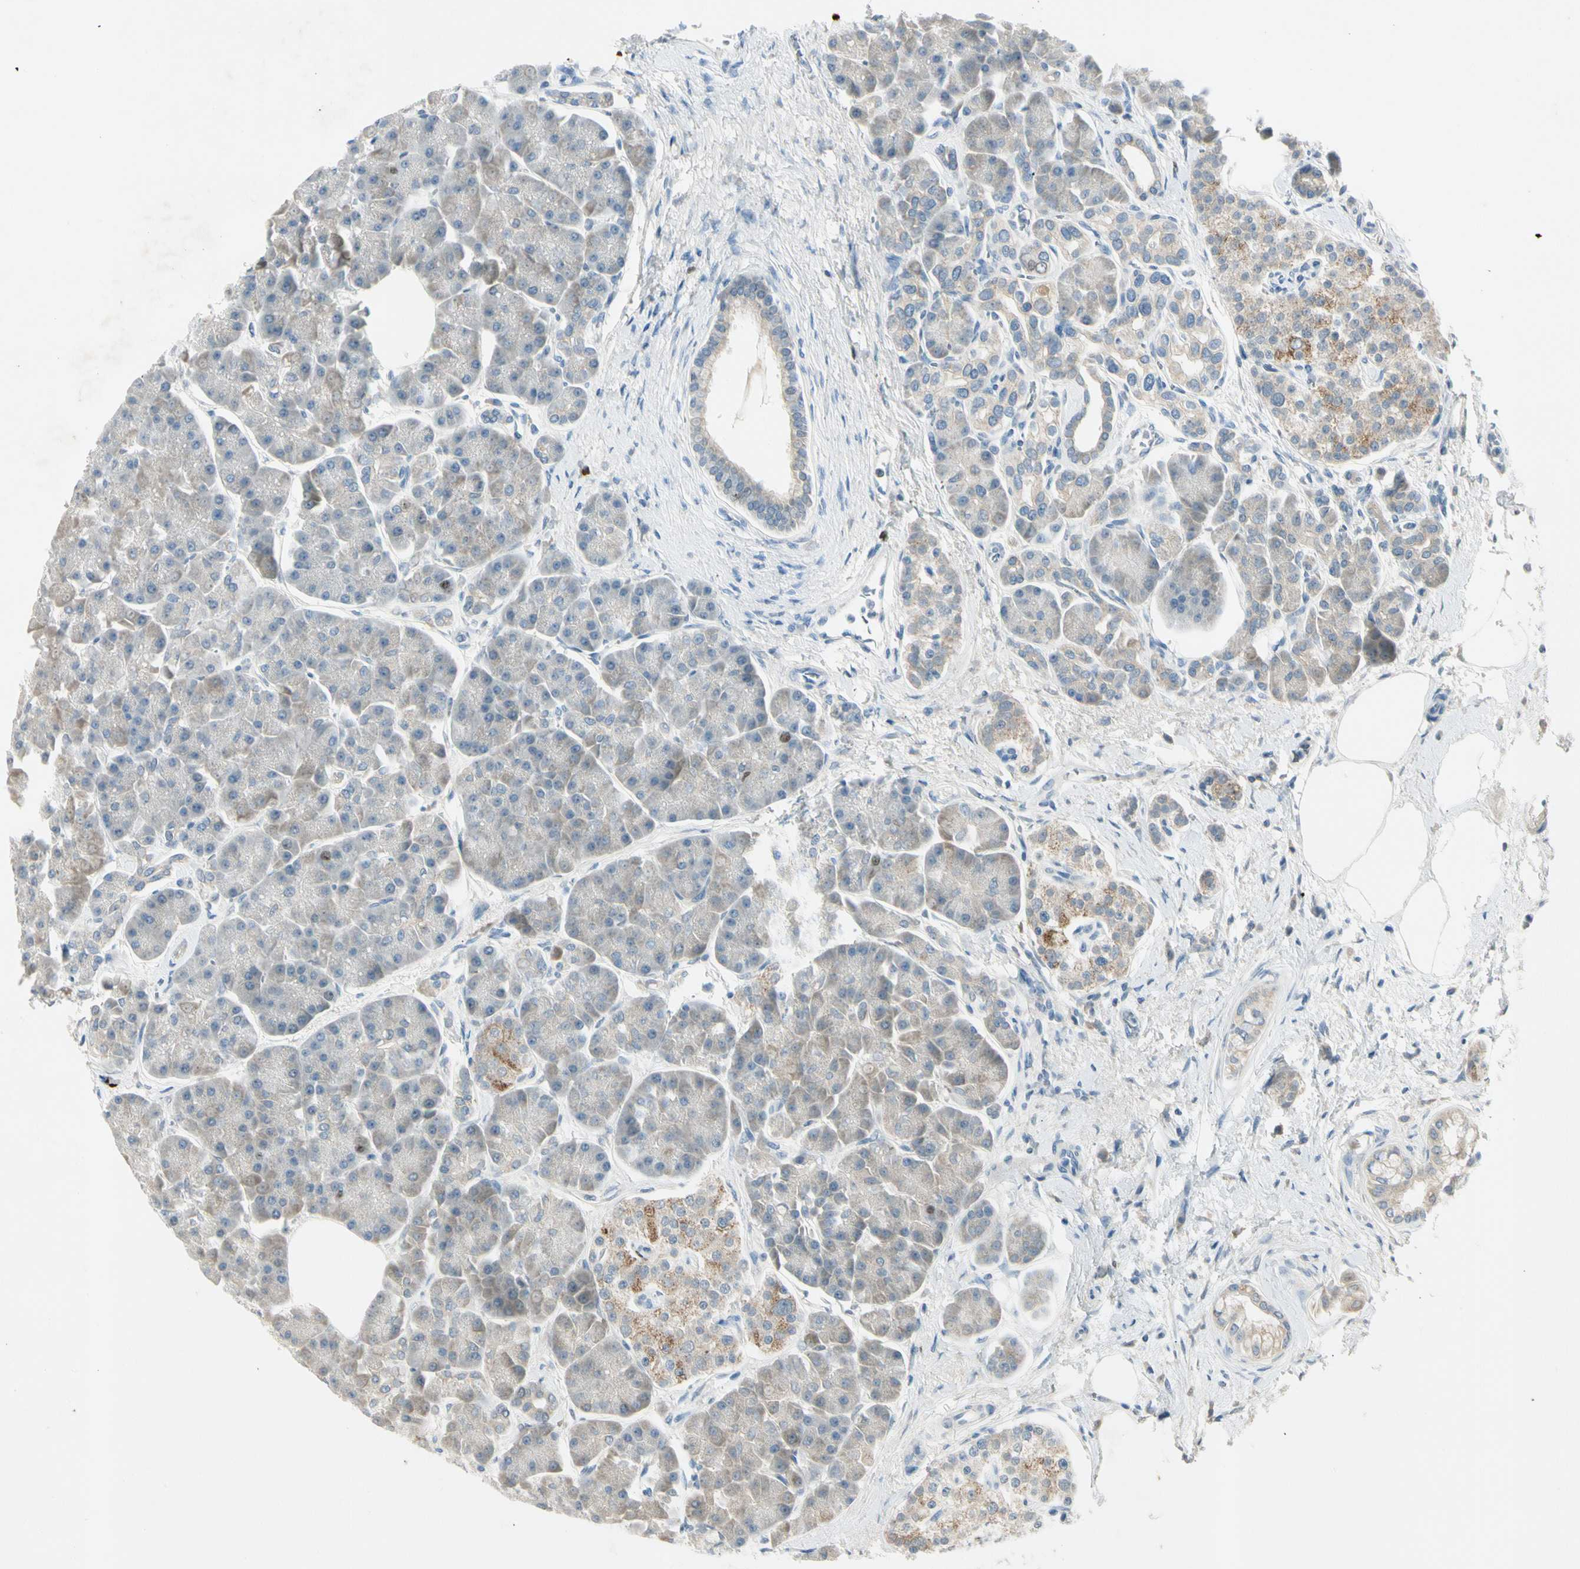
{"staining": {"intensity": "negative", "quantity": "none", "location": "none"}, "tissue": "pancreas", "cell_type": "Exocrine glandular cells", "image_type": "normal", "snomed": [{"axis": "morphology", "description": "Normal tissue, NOS"}, {"axis": "topography", "description": "Pancreas"}], "caption": "A histopathology image of human pancreas is negative for staining in exocrine glandular cells. (DAB (3,3'-diaminobenzidine) immunohistochemistry (IHC), high magnification).", "gene": "PITX1", "patient": {"sex": "female", "age": 70}}